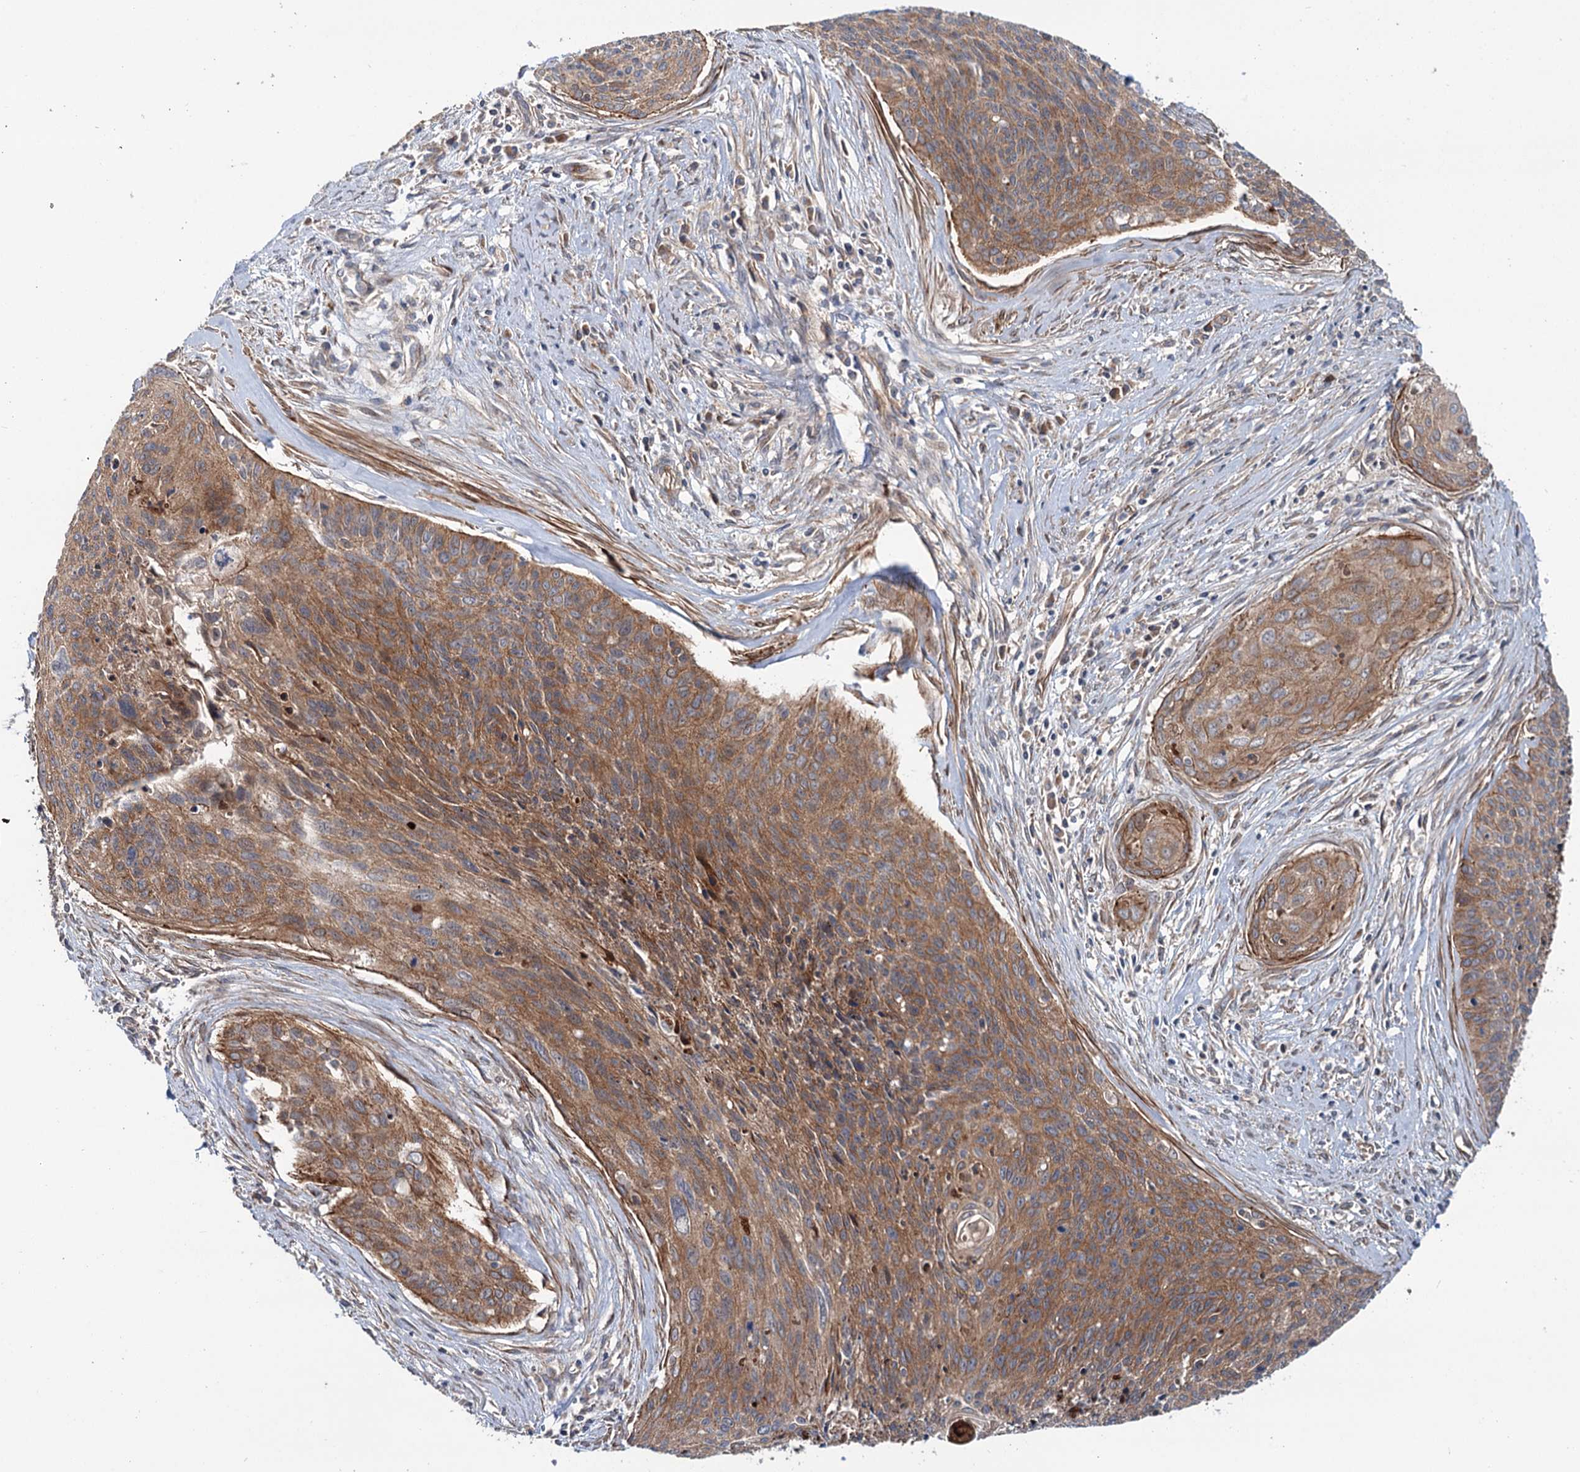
{"staining": {"intensity": "moderate", "quantity": ">75%", "location": "cytoplasmic/membranous"}, "tissue": "cervical cancer", "cell_type": "Tumor cells", "image_type": "cancer", "snomed": [{"axis": "morphology", "description": "Squamous cell carcinoma, NOS"}, {"axis": "topography", "description": "Cervix"}], "caption": "Immunohistochemical staining of squamous cell carcinoma (cervical) exhibits medium levels of moderate cytoplasmic/membranous staining in approximately >75% of tumor cells.", "gene": "ADGRG4", "patient": {"sex": "female", "age": 55}}